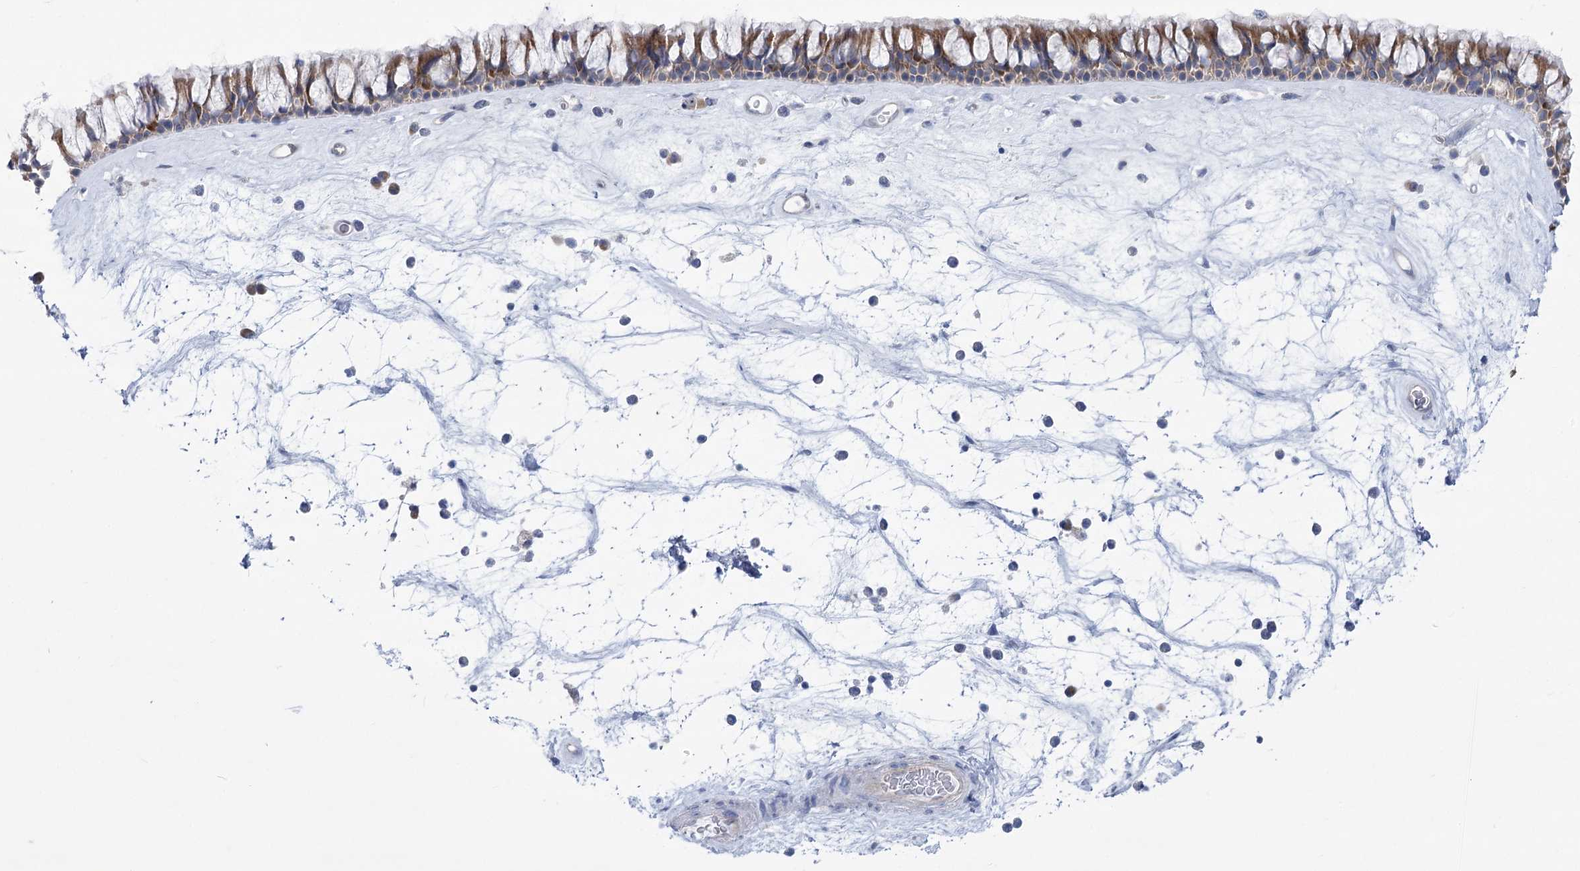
{"staining": {"intensity": "weak", "quantity": ">75%", "location": "cytoplasmic/membranous"}, "tissue": "nasopharynx", "cell_type": "Respiratory epithelial cells", "image_type": "normal", "snomed": [{"axis": "morphology", "description": "Normal tissue, NOS"}, {"axis": "topography", "description": "Nasopharynx"}], "caption": "Protein expression analysis of unremarkable human nasopharynx reveals weak cytoplasmic/membranous staining in approximately >75% of respiratory epithelial cells. (DAB = brown stain, brightfield microscopy at high magnification).", "gene": "YTHDC2", "patient": {"sex": "male", "age": 64}}